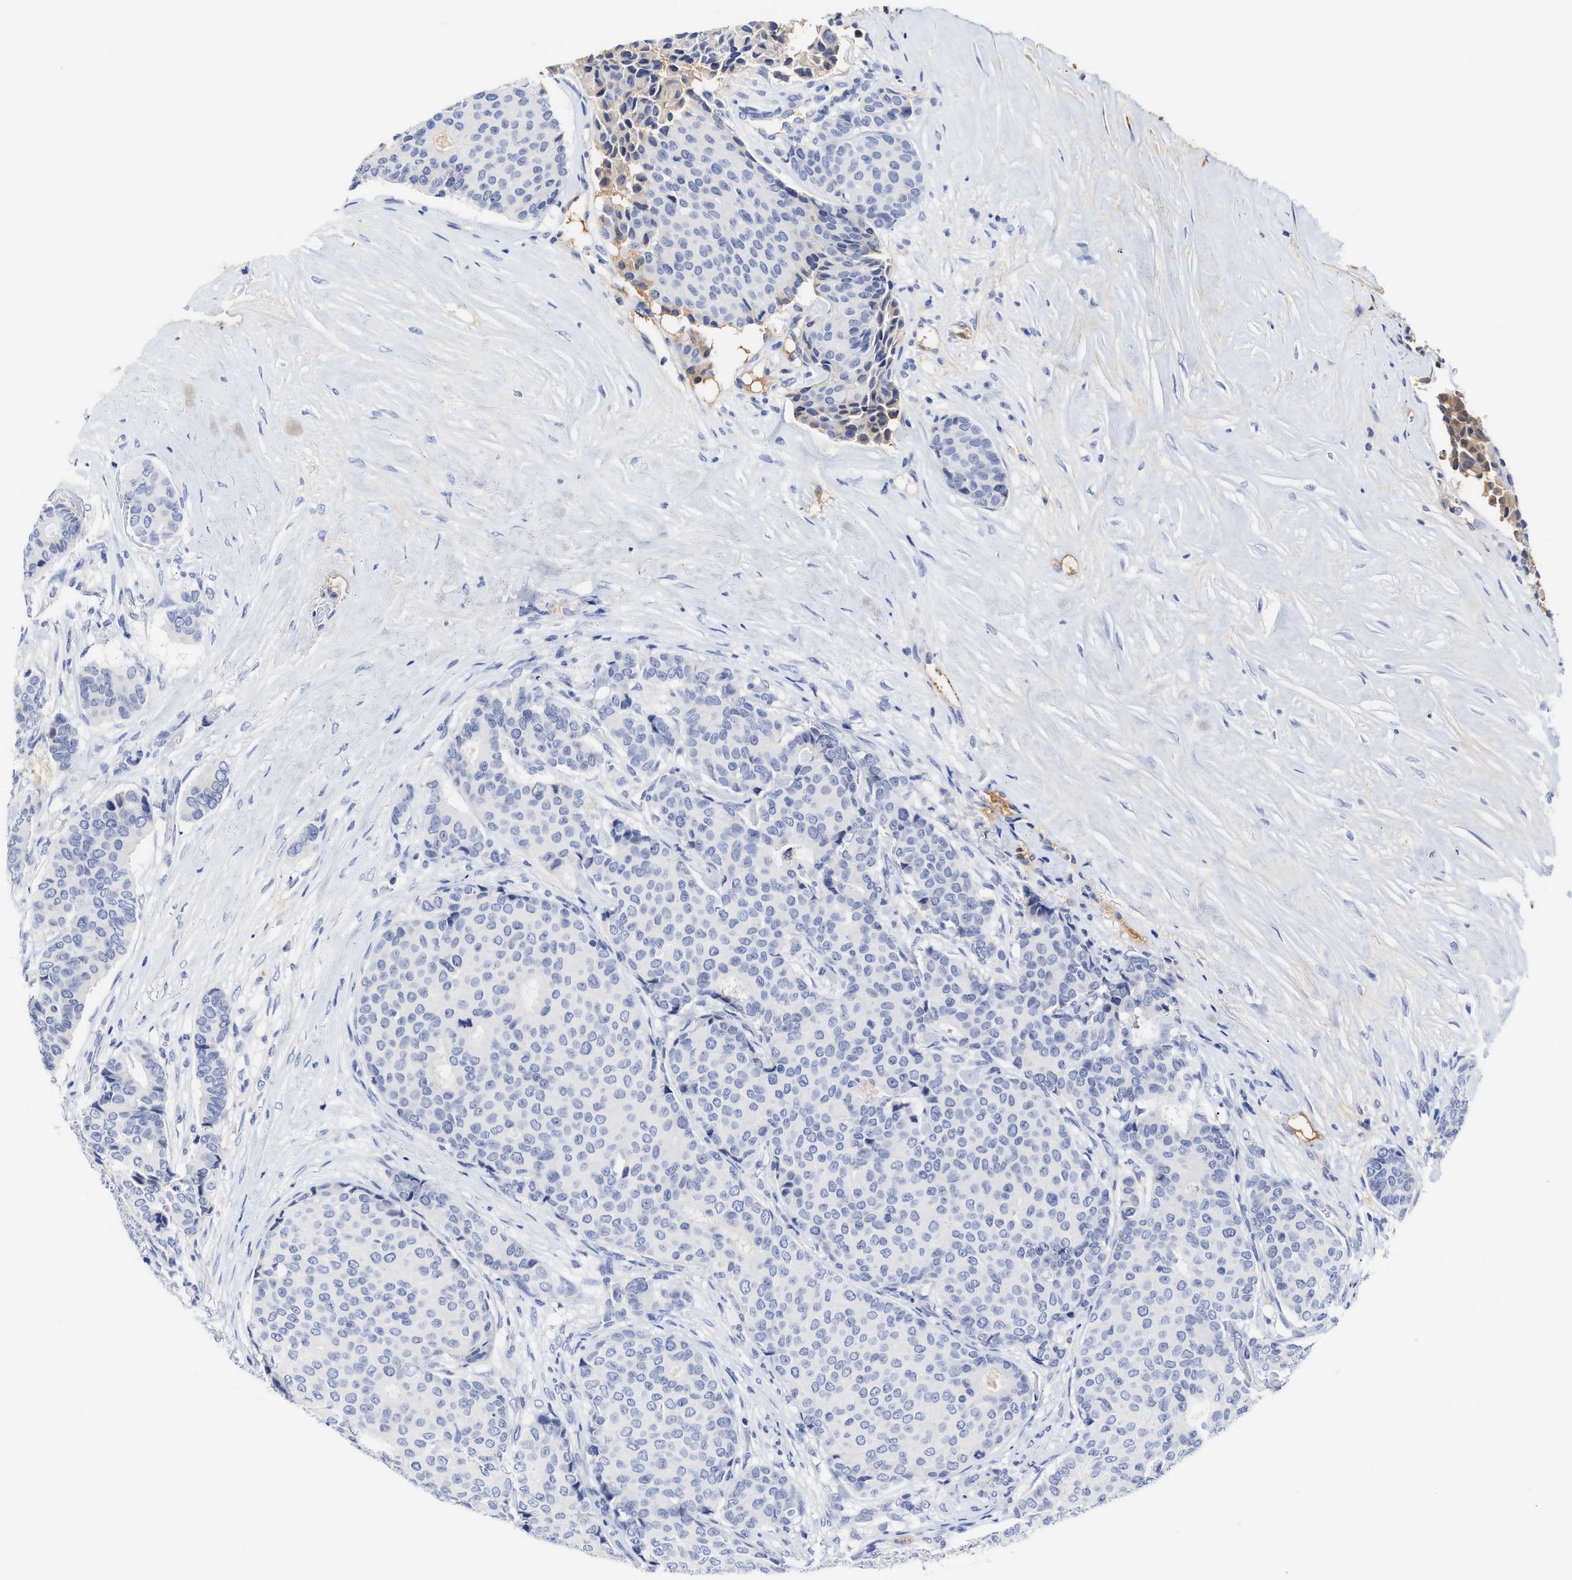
{"staining": {"intensity": "negative", "quantity": "none", "location": "none"}, "tissue": "breast cancer", "cell_type": "Tumor cells", "image_type": "cancer", "snomed": [{"axis": "morphology", "description": "Duct carcinoma"}, {"axis": "topography", "description": "Breast"}], "caption": "A high-resolution micrograph shows immunohistochemistry staining of breast invasive ductal carcinoma, which demonstrates no significant expression in tumor cells.", "gene": "C2", "patient": {"sex": "female", "age": 75}}